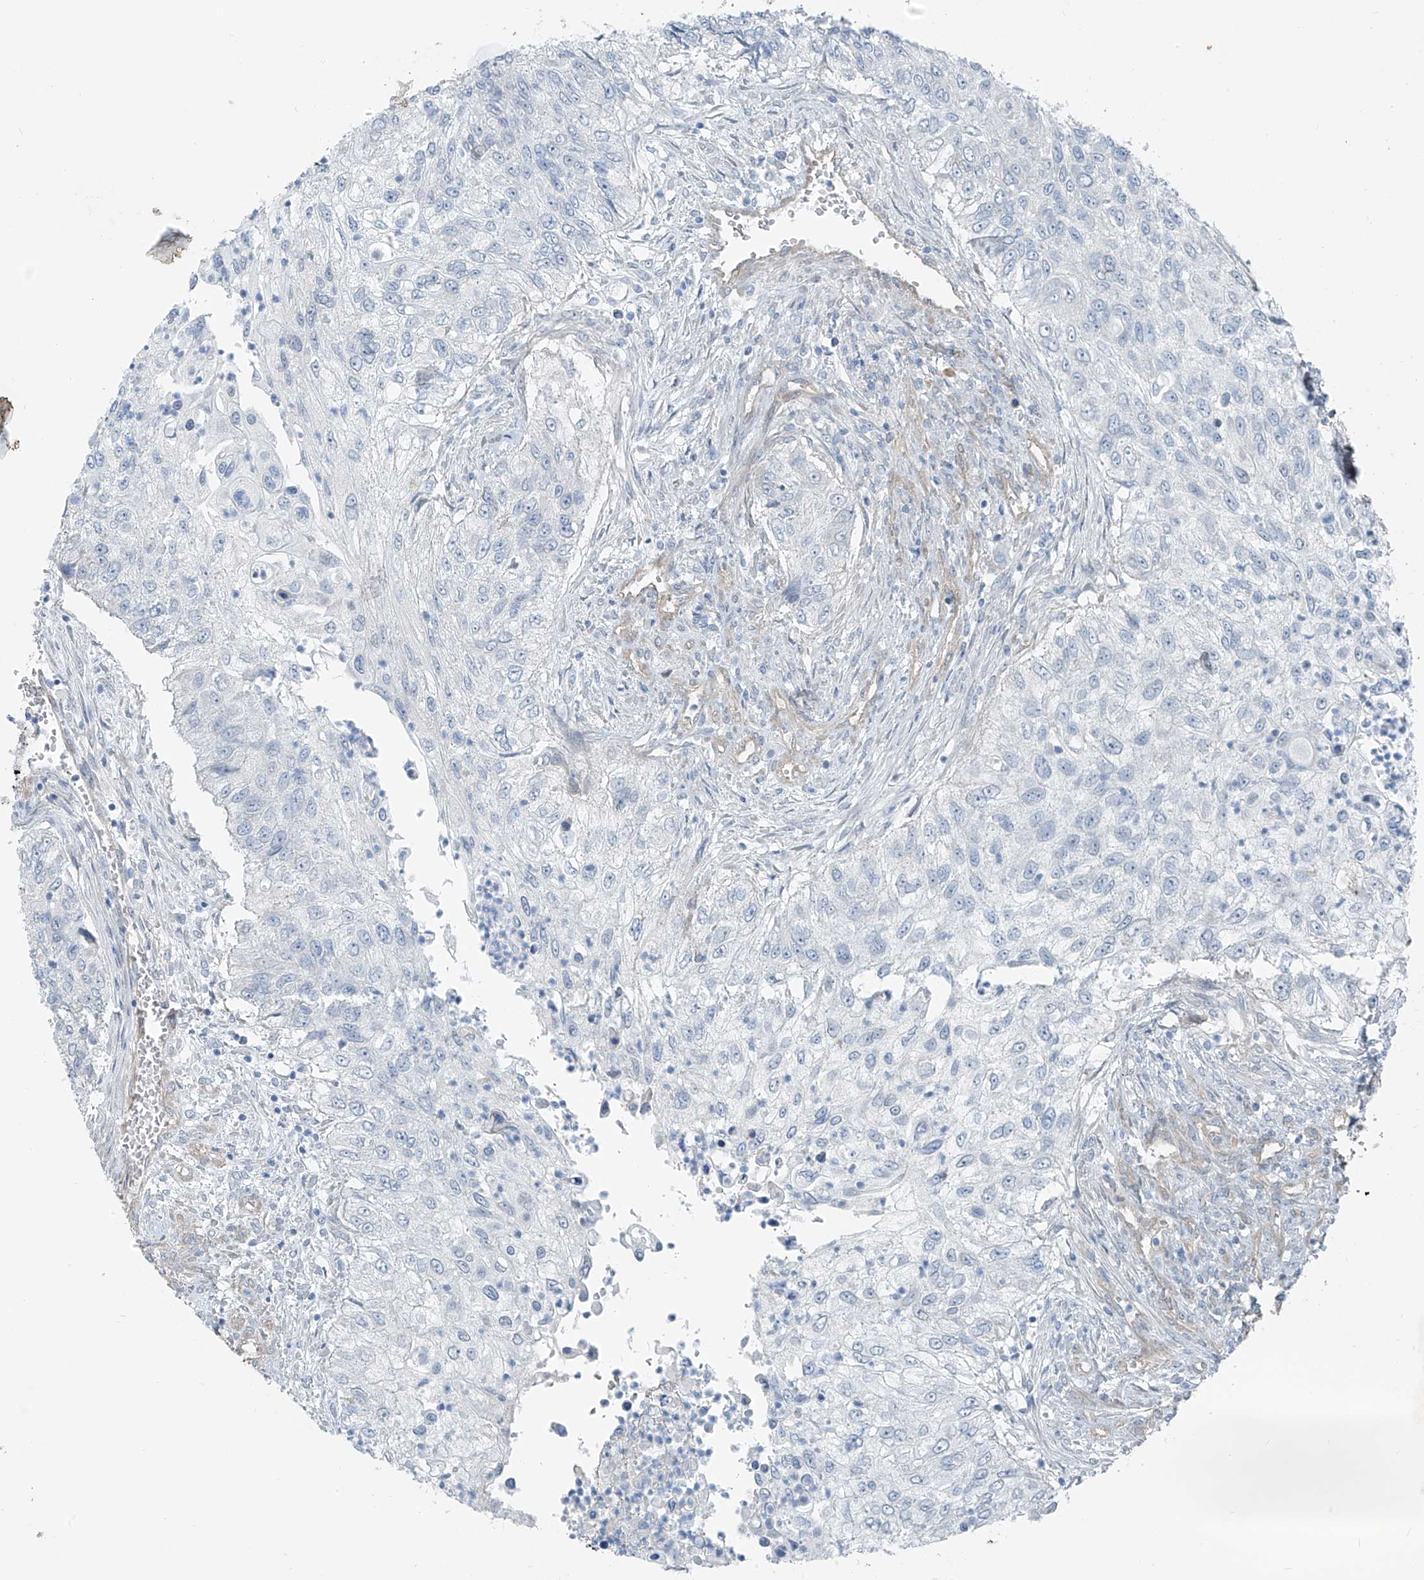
{"staining": {"intensity": "negative", "quantity": "none", "location": "none"}, "tissue": "urothelial cancer", "cell_type": "Tumor cells", "image_type": "cancer", "snomed": [{"axis": "morphology", "description": "Urothelial carcinoma, High grade"}, {"axis": "topography", "description": "Urinary bladder"}], "caption": "Immunohistochemical staining of human high-grade urothelial carcinoma reveals no significant positivity in tumor cells. The staining was performed using DAB (3,3'-diaminobenzidine) to visualize the protein expression in brown, while the nuclei were stained in blue with hematoxylin (Magnification: 20x).", "gene": "TNS2", "patient": {"sex": "female", "age": 60}}